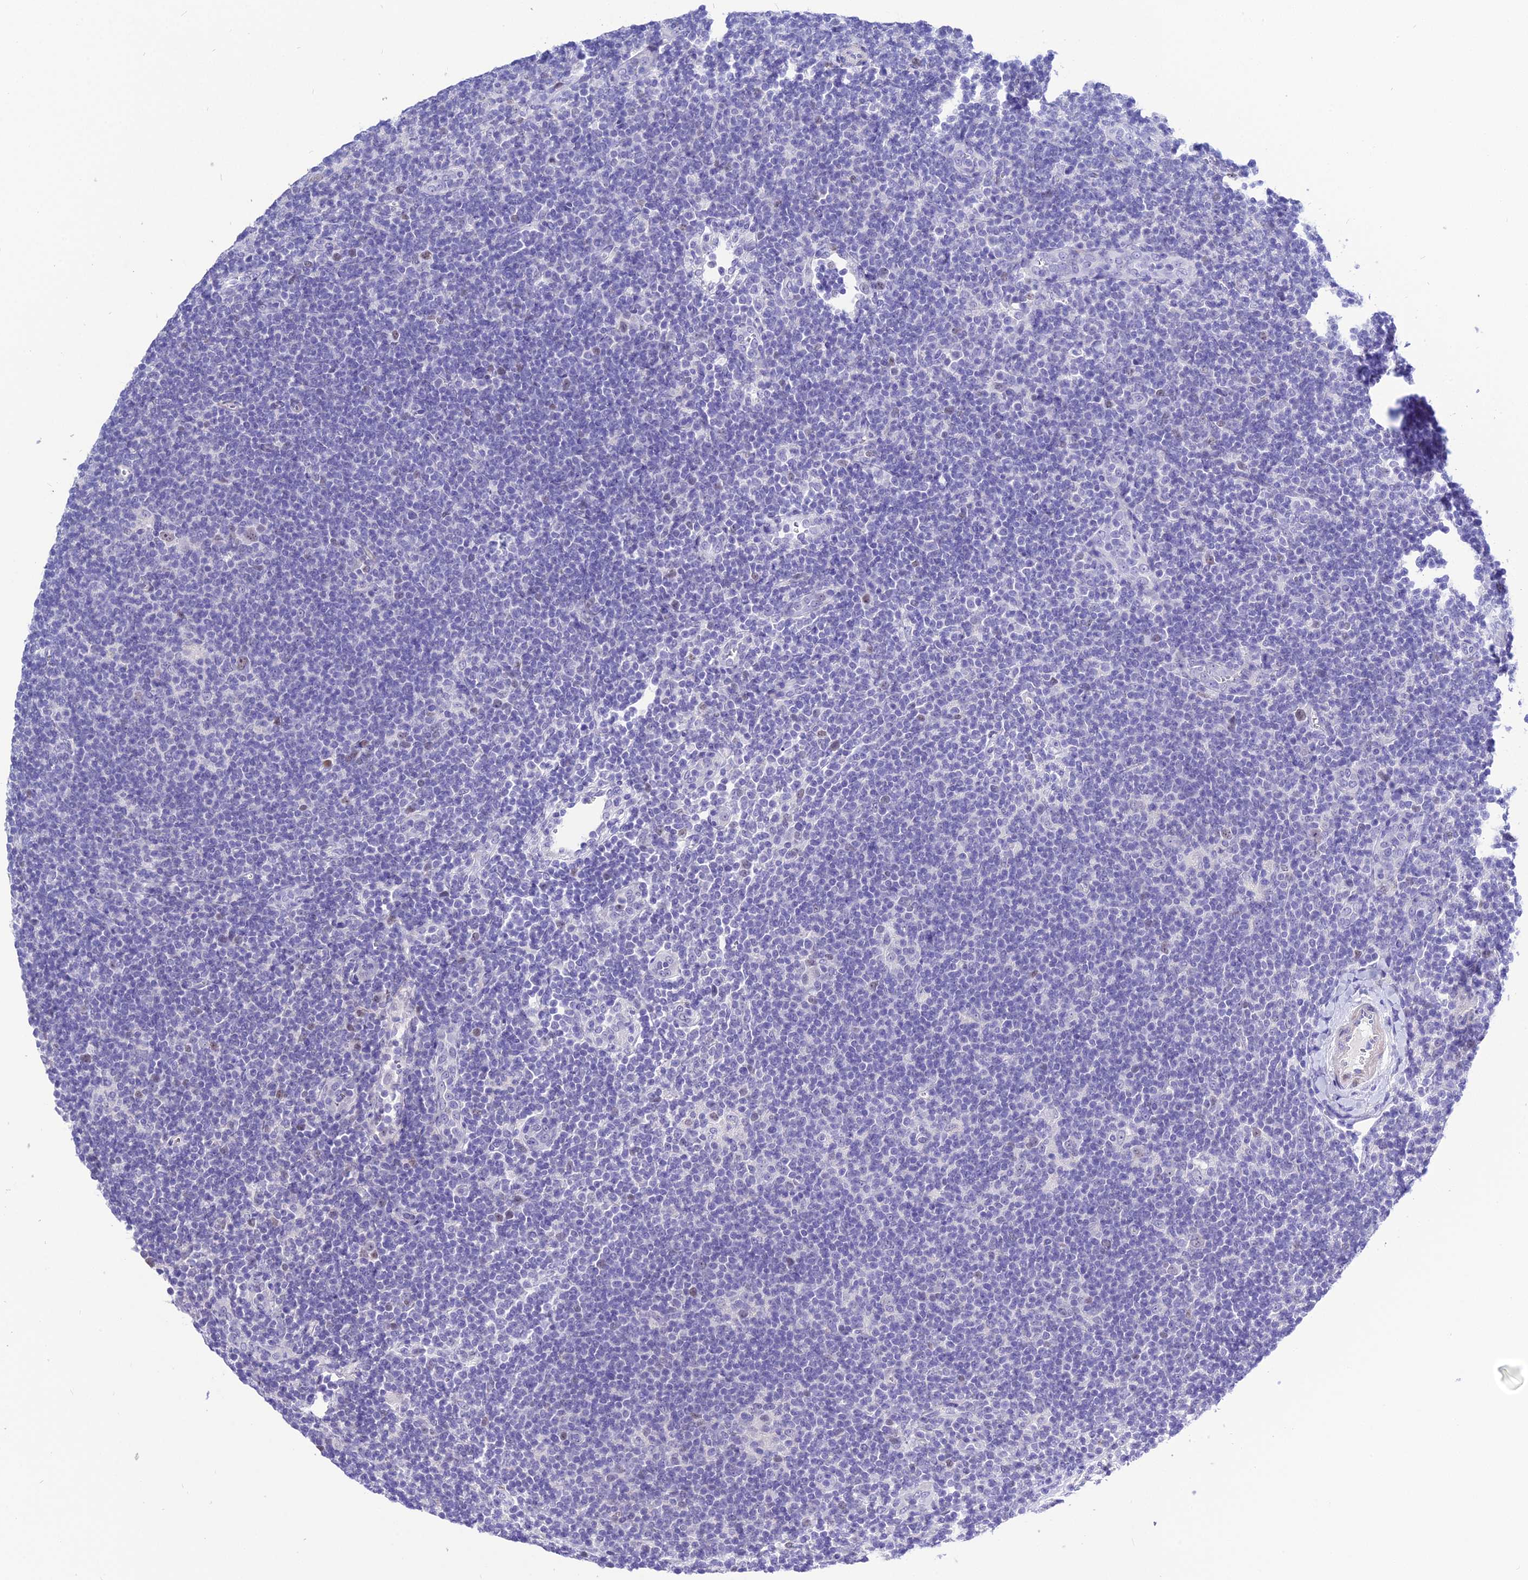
{"staining": {"intensity": "weak", "quantity": ">75%", "location": "nuclear"}, "tissue": "lymphoma", "cell_type": "Tumor cells", "image_type": "cancer", "snomed": [{"axis": "morphology", "description": "Hodgkin's disease, NOS"}, {"axis": "topography", "description": "Lymph node"}], "caption": "DAB (3,3'-diaminobenzidine) immunohistochemical staining of Hodgkin's disease demonstrates weak nuclear protein staining in about >75% of tumor cells.", "gene": "DEFB107A", "patient": {"sex": "female", "age": 57}}